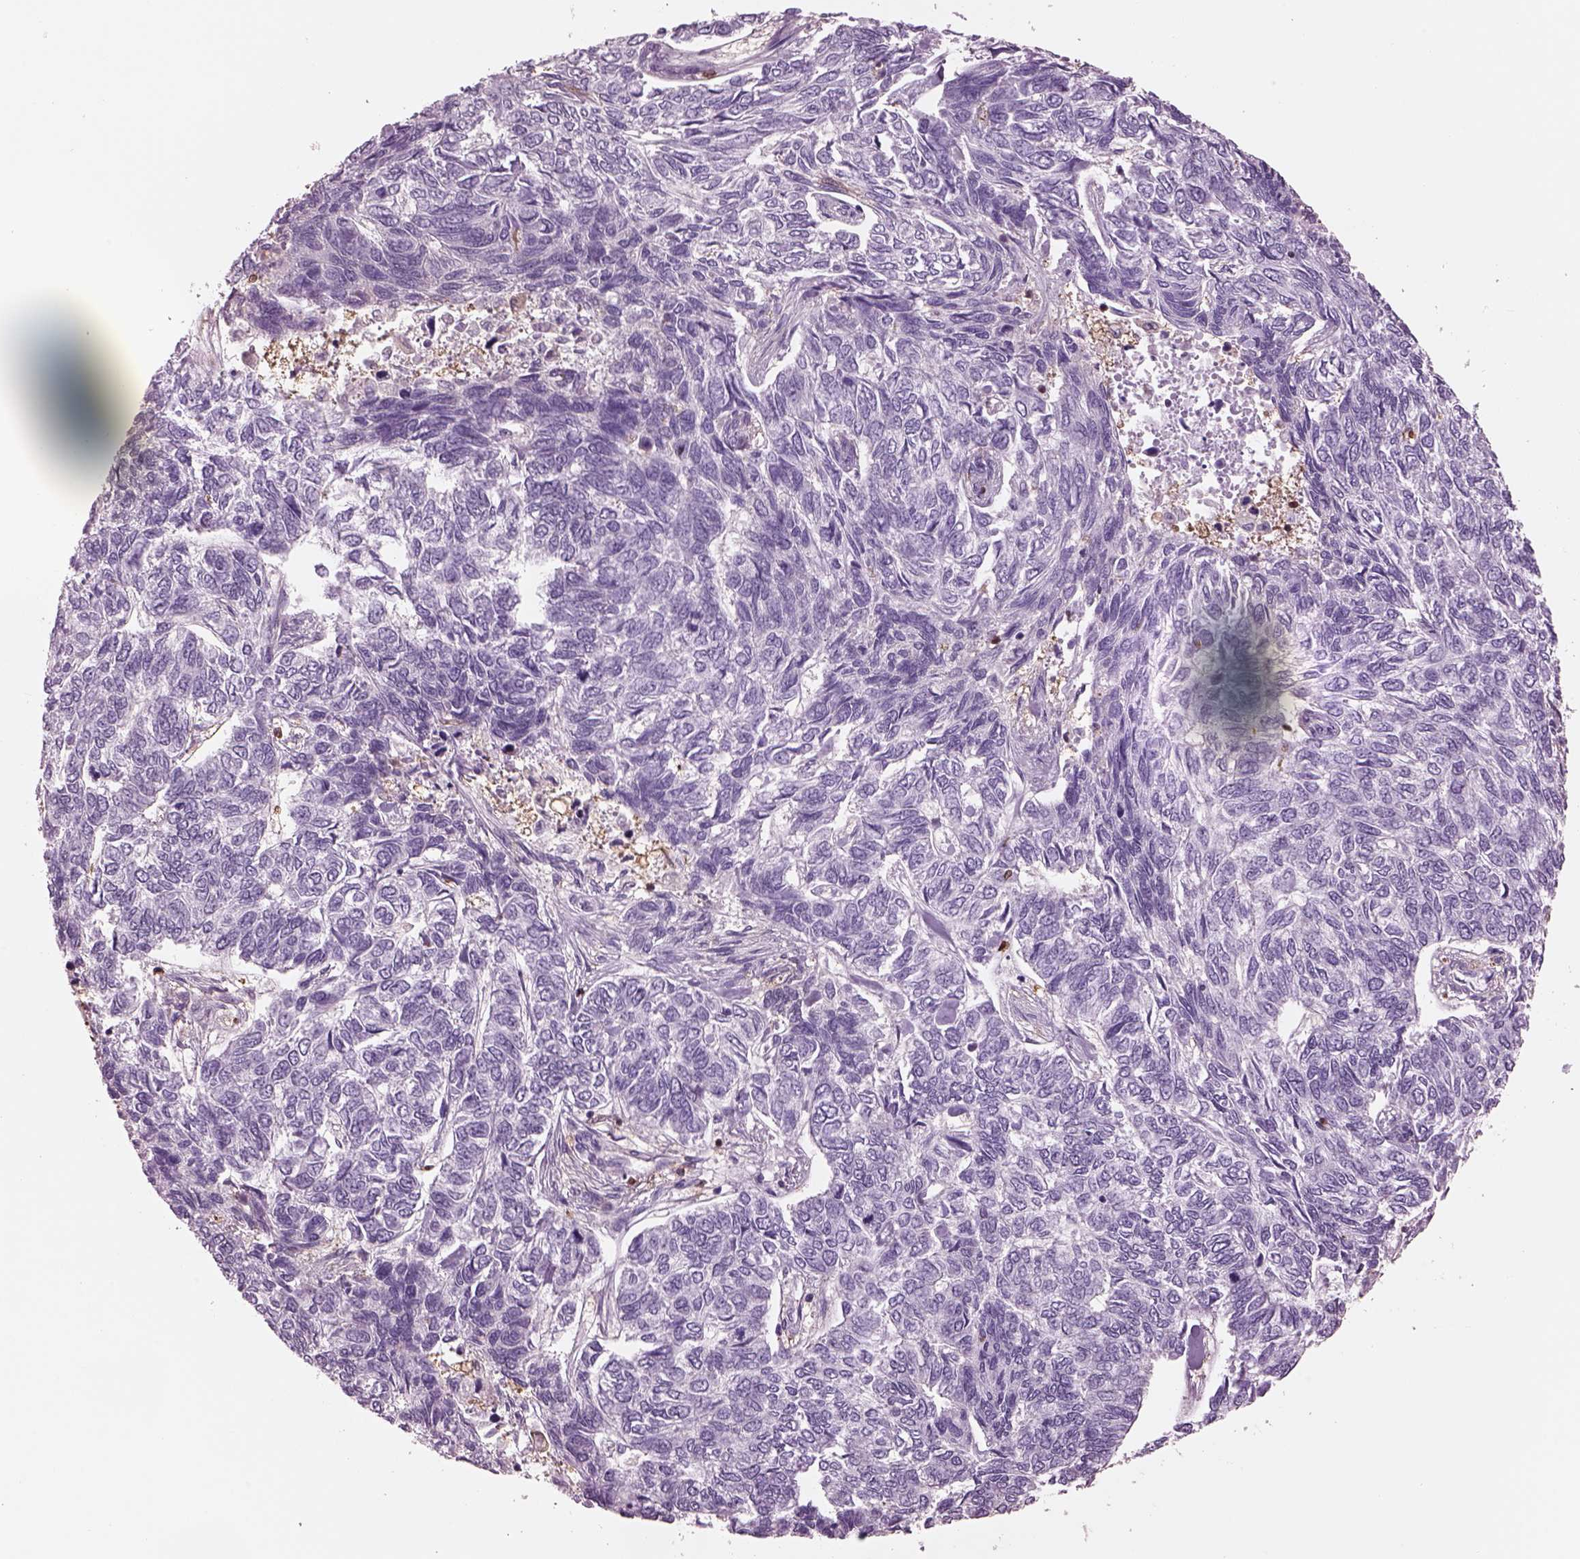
{"staining": {"intensity": "negative", "quantity": "none", "location": "none"}, "tissue": "skin cancer", "cell_type": "Tumor cells", "image_type": "cancer", "snomed": [{"axis": "morphology", "description": "Basal cell carcinoma"}, {"axis": "topography", "description": "Skin"}], "caption": "A high-resolution micrograph shows immunohistochemistry staining of basal cell carcinoma (skin), which reveals no significant staining in tumor cells. Brightfield microscopy of immunohistochemistry (IHC) stained with DAB (brown) and hematoxylin (blue), captured at high magnification.", "gene": "IL31RA", "patient": {"sex": "female", "age": 65}}